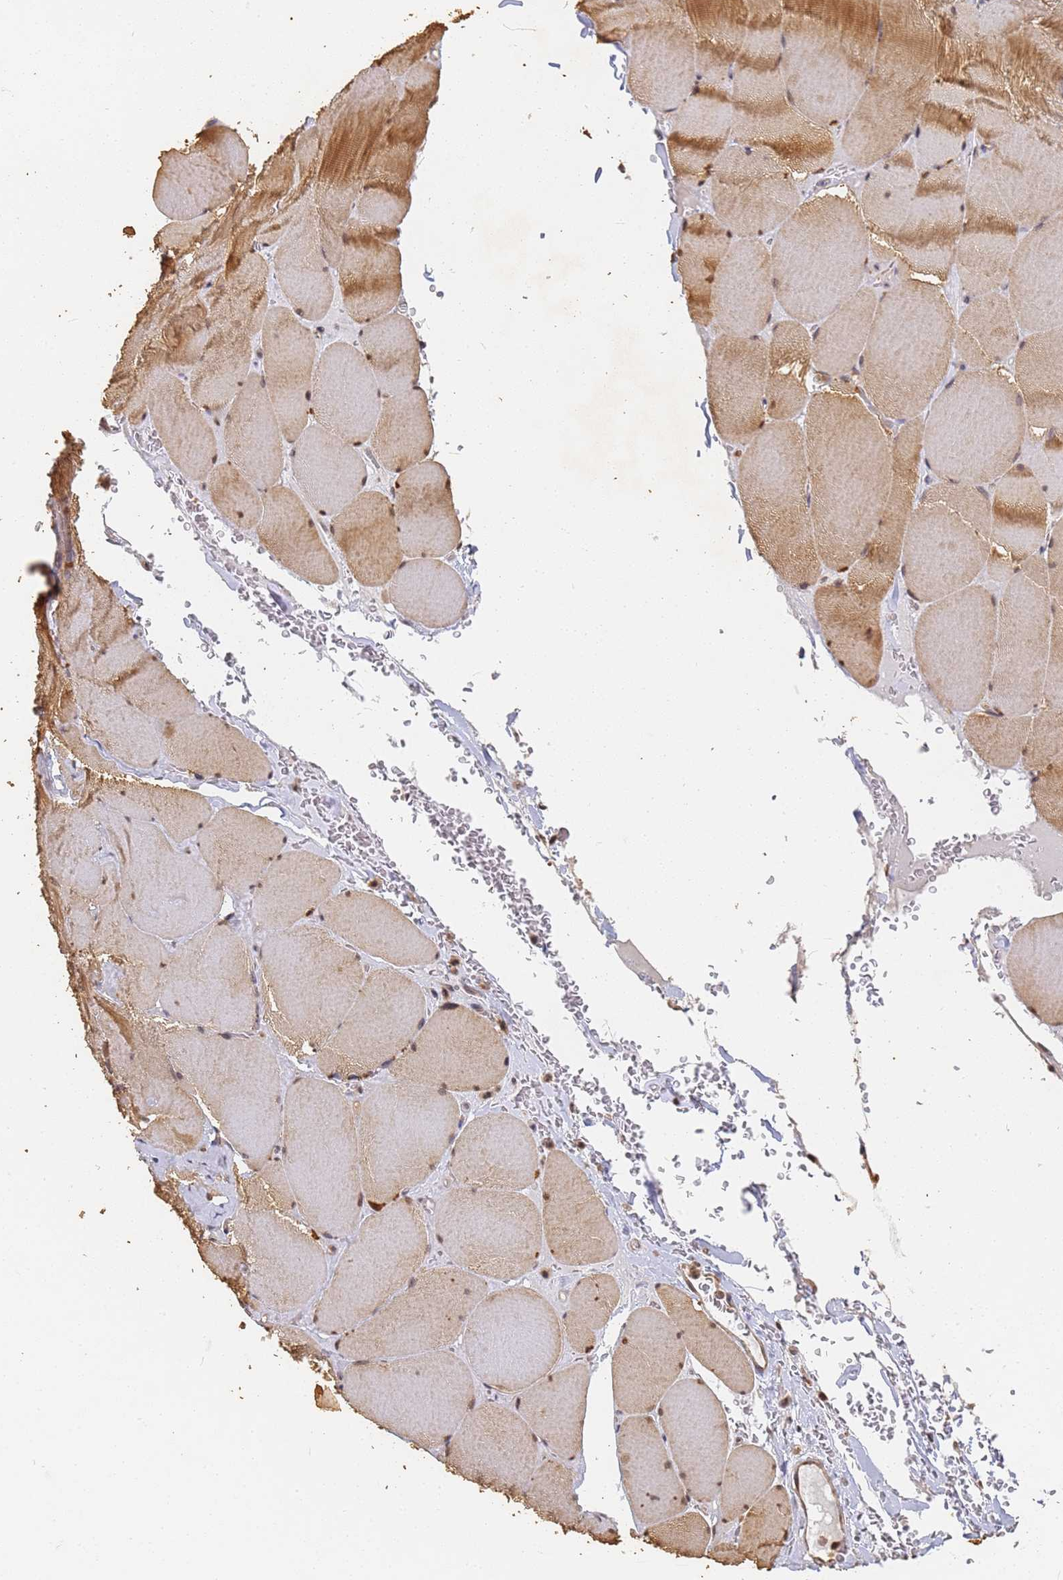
{"staining": {"intensity": "moderate", "quantity": ">75%", "location": "cytoplasmic/membranous,nuclear"}, "tissue": "skeletal muscle", "cell_type": "Myocytes", "image_type": "normal", "snomed": [{"axis": "morphology", "description": "Normal tissue, NOS"}, {"axis": "topography", "description": "Skeletal muscle"}, {"axis": "topography", "description": "Head-Neck"}], "caption": "The image displays staining of benign skeletal muscle, revealing moderate cytoplasmic/membranous,nuclear protein positivity (brown color) within myocytes.", "gene": "JAK2", "patient": {"sex": "male", "age": 66}}